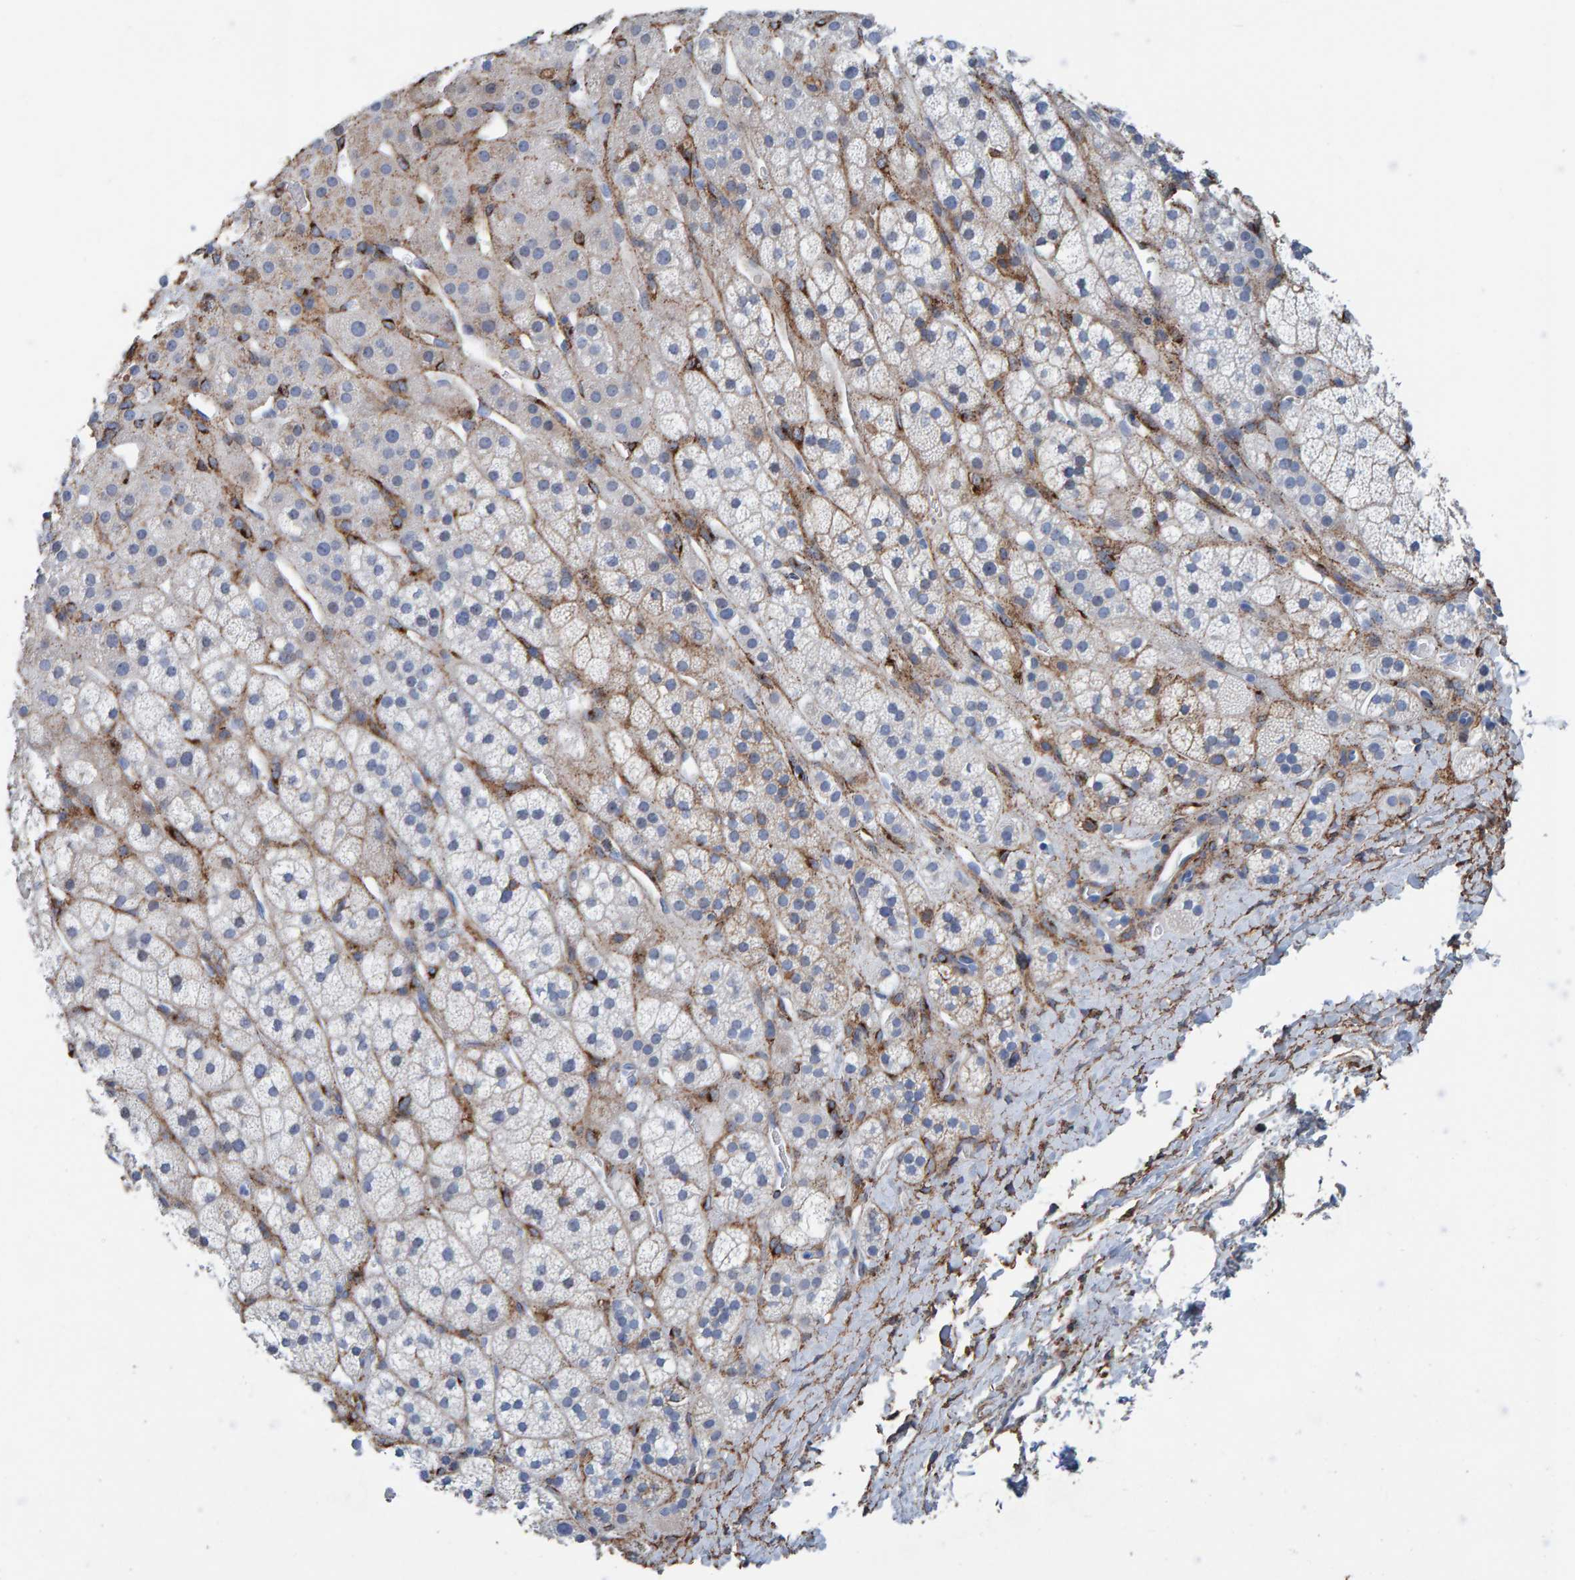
{"staining": {"intensity": "negative", "quantity": "none", "location": "none"}, "tissue": "adrenal gland", "cell_type": "Glandular cells", "image_type": "normal", "snomed": [{"axis": "morphology", "description": "Normal tissue, NOS"}, {"axis": "topography", "description": "Adrenal gland"}], "caption": "An immunohistochemistry image of normal adrenal gland is shown. There is no staining in glandular cells of adrenal gland.", "gene": "LRP1", "patient": {"sex": "male", "age": 56}}